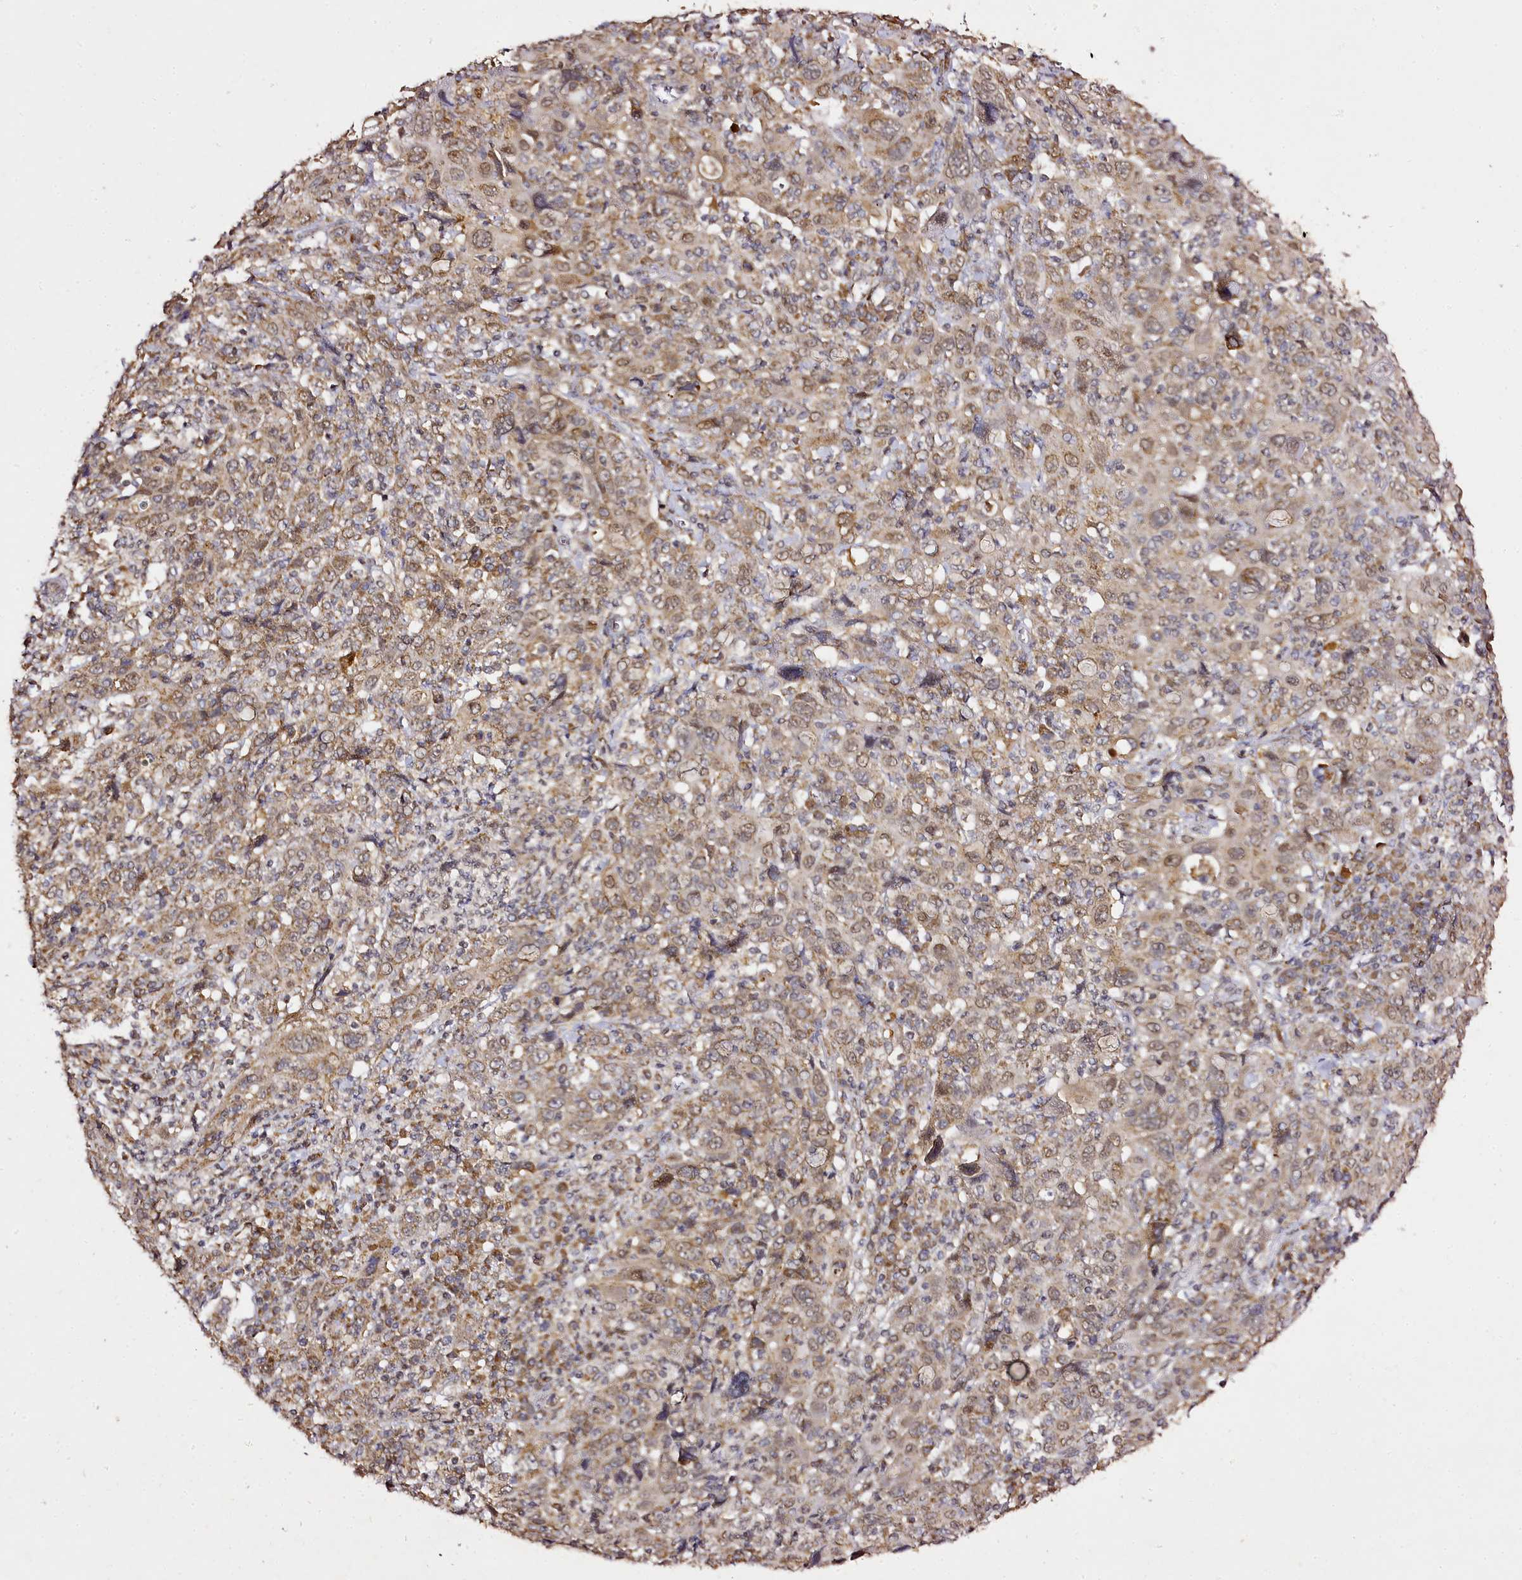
{"staining": {"intensity": "moderate", "quantity": ">75%", "location": "cytoplasmic/membranous"}, "tissue": "cervical cancer", "cell_type": "Tumor cells", "image_type": "cancer", "snomed": [{"axis": "morphology", "description": "Squamous cell carcinoma, NOS"}, {"axis": "topography", "description": "Cervix"}], "caption": "Brown immunohistochemical staining in human cervical cancer demonstrates moderate cytoplasmic/membranous positivity in about >75% of tumor cells.", "gene": "EDIL3", "patient": {"sex": "female", "age": 46}}